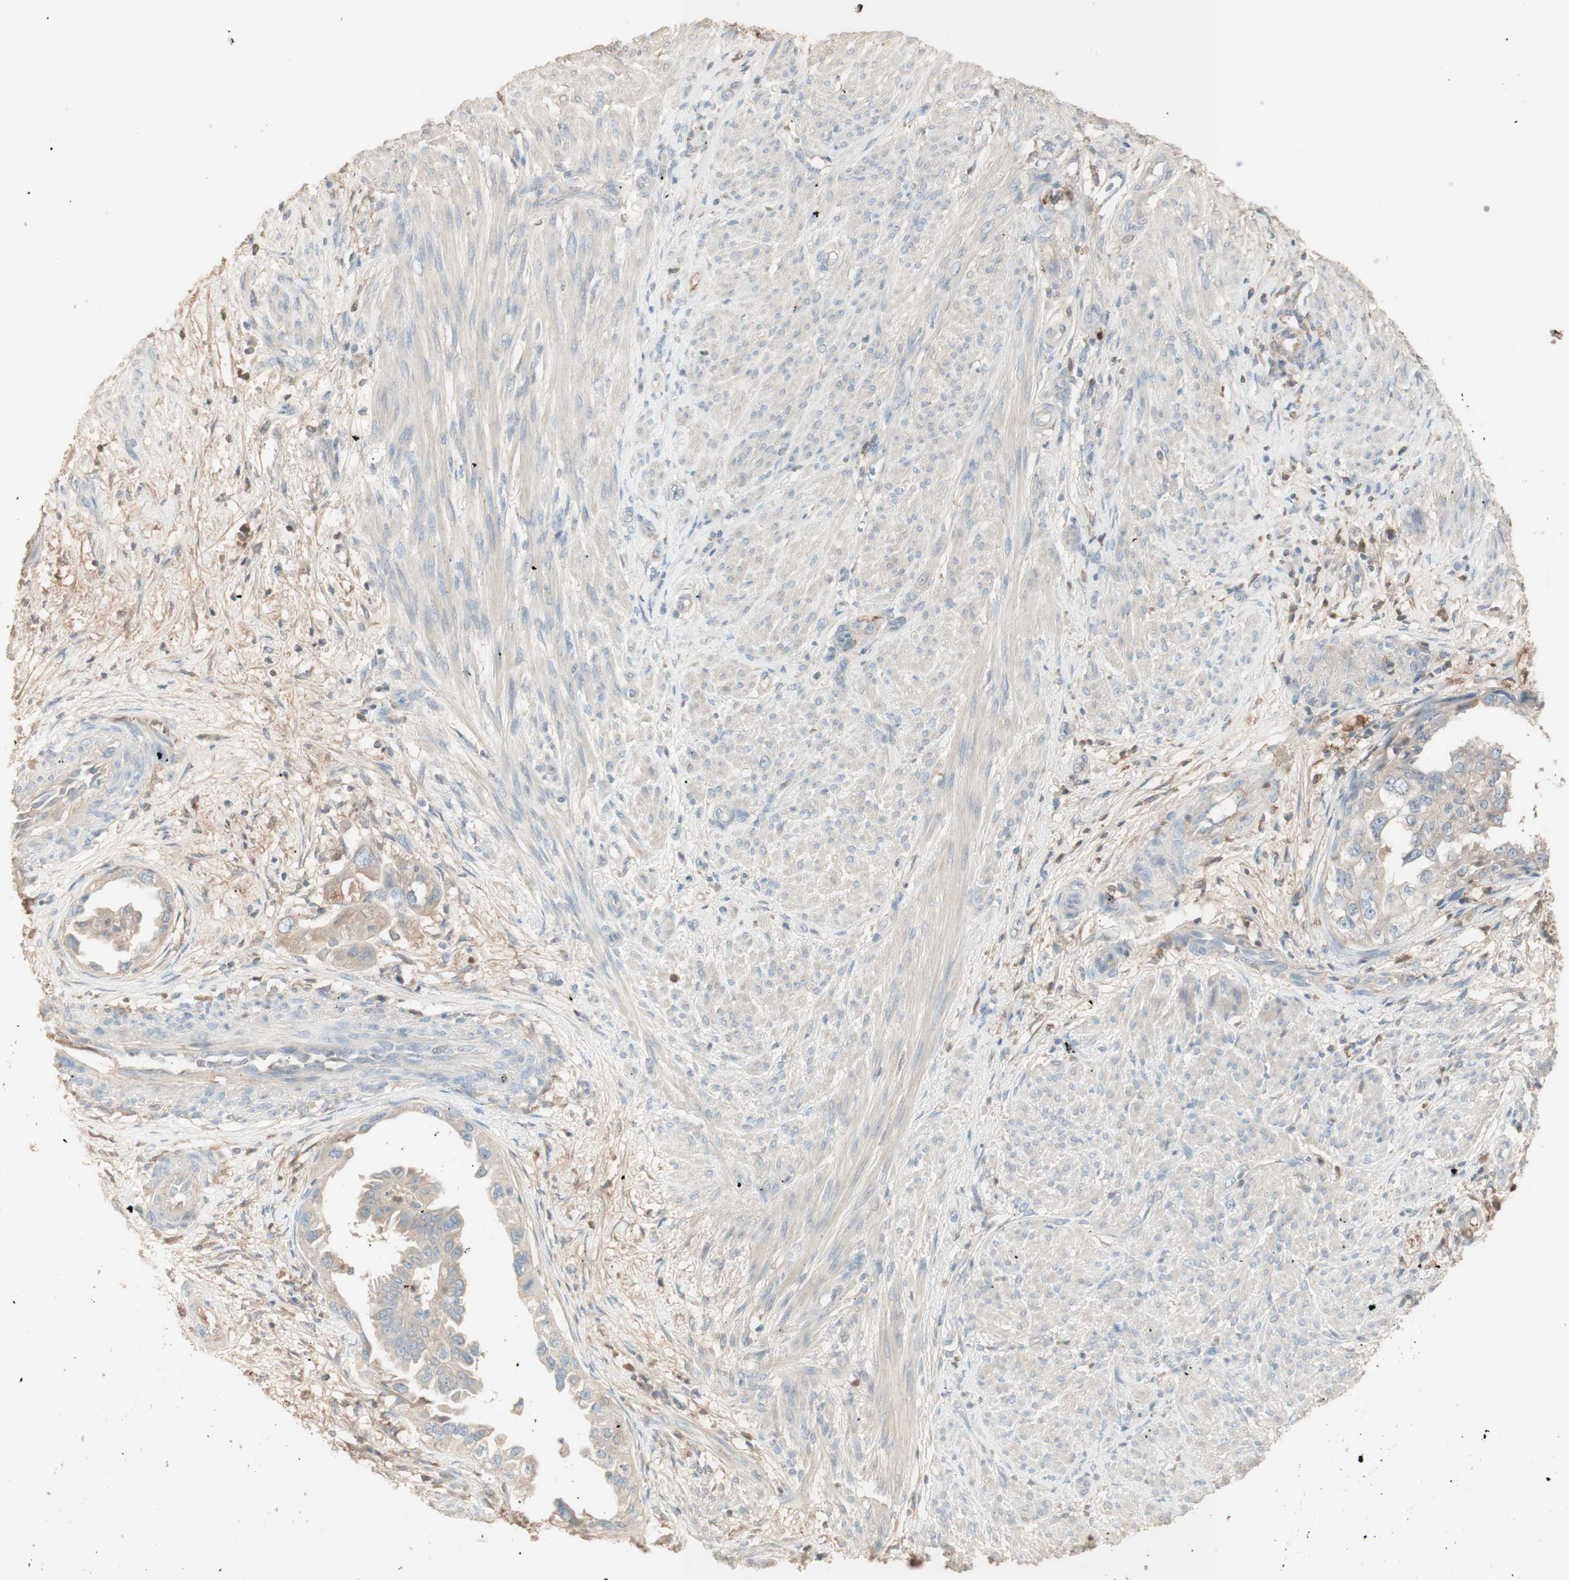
{"staining": {"intensity": "negative", "quantity": "none", "location": "none"}, "tissue": "endometrial cancer", "cell_type": "Tumor cells", "image_type": "cancer", "snomed": [{"axis": "morphology", "description": "Adenocarcinoma, NOS"}, {"axis": "topography", "description": "Endometrium"}], "caption": "Tumor cells show no significant protein expression in endometrial adenocarcinoma.", "gene": "IFNG", "patient": {"sex": "female", "age": 85}}